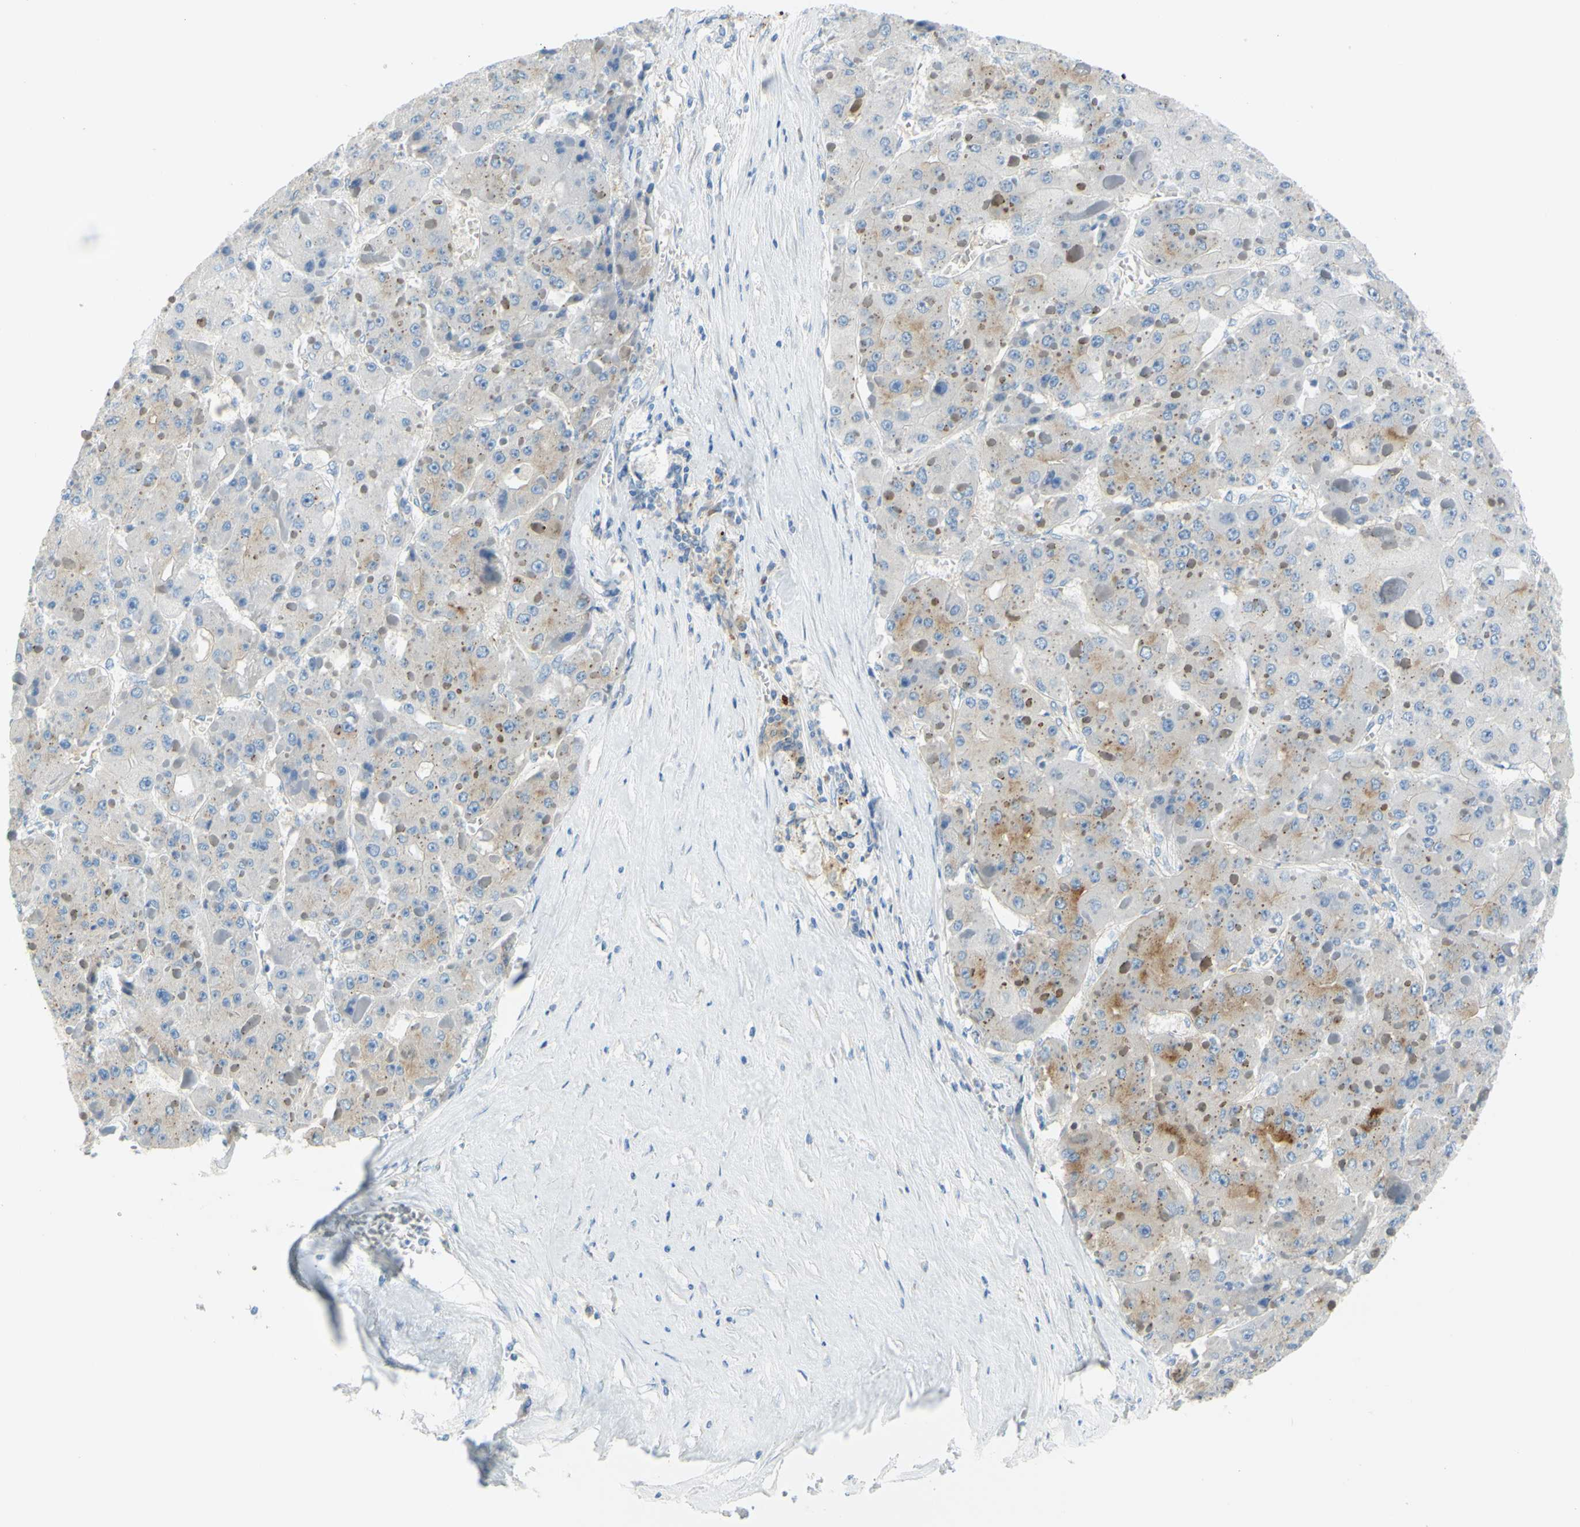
{"staining": {"intensity": "weak", "quantity": "<25%", "location": "cytoplasmic/membranous"}, "tissue": "liver cancer", "cell_type": "Tumor cells", "image_type": "cancer", "snomed": [{"axis": "morphology", "description": "Carcinoma, Hepatocellular, NOS"}, {"axis": "topography", "description": "Liver"}], "caption": "An immunohistochemistry histopathology image of hepatocellular carcinoma (liver) is shown. There is no staining in tumor cells of hepatocellular carcinoma (liver).", "gene": "FRMD4B", "patient": {"sex": "female", "age": 73}}